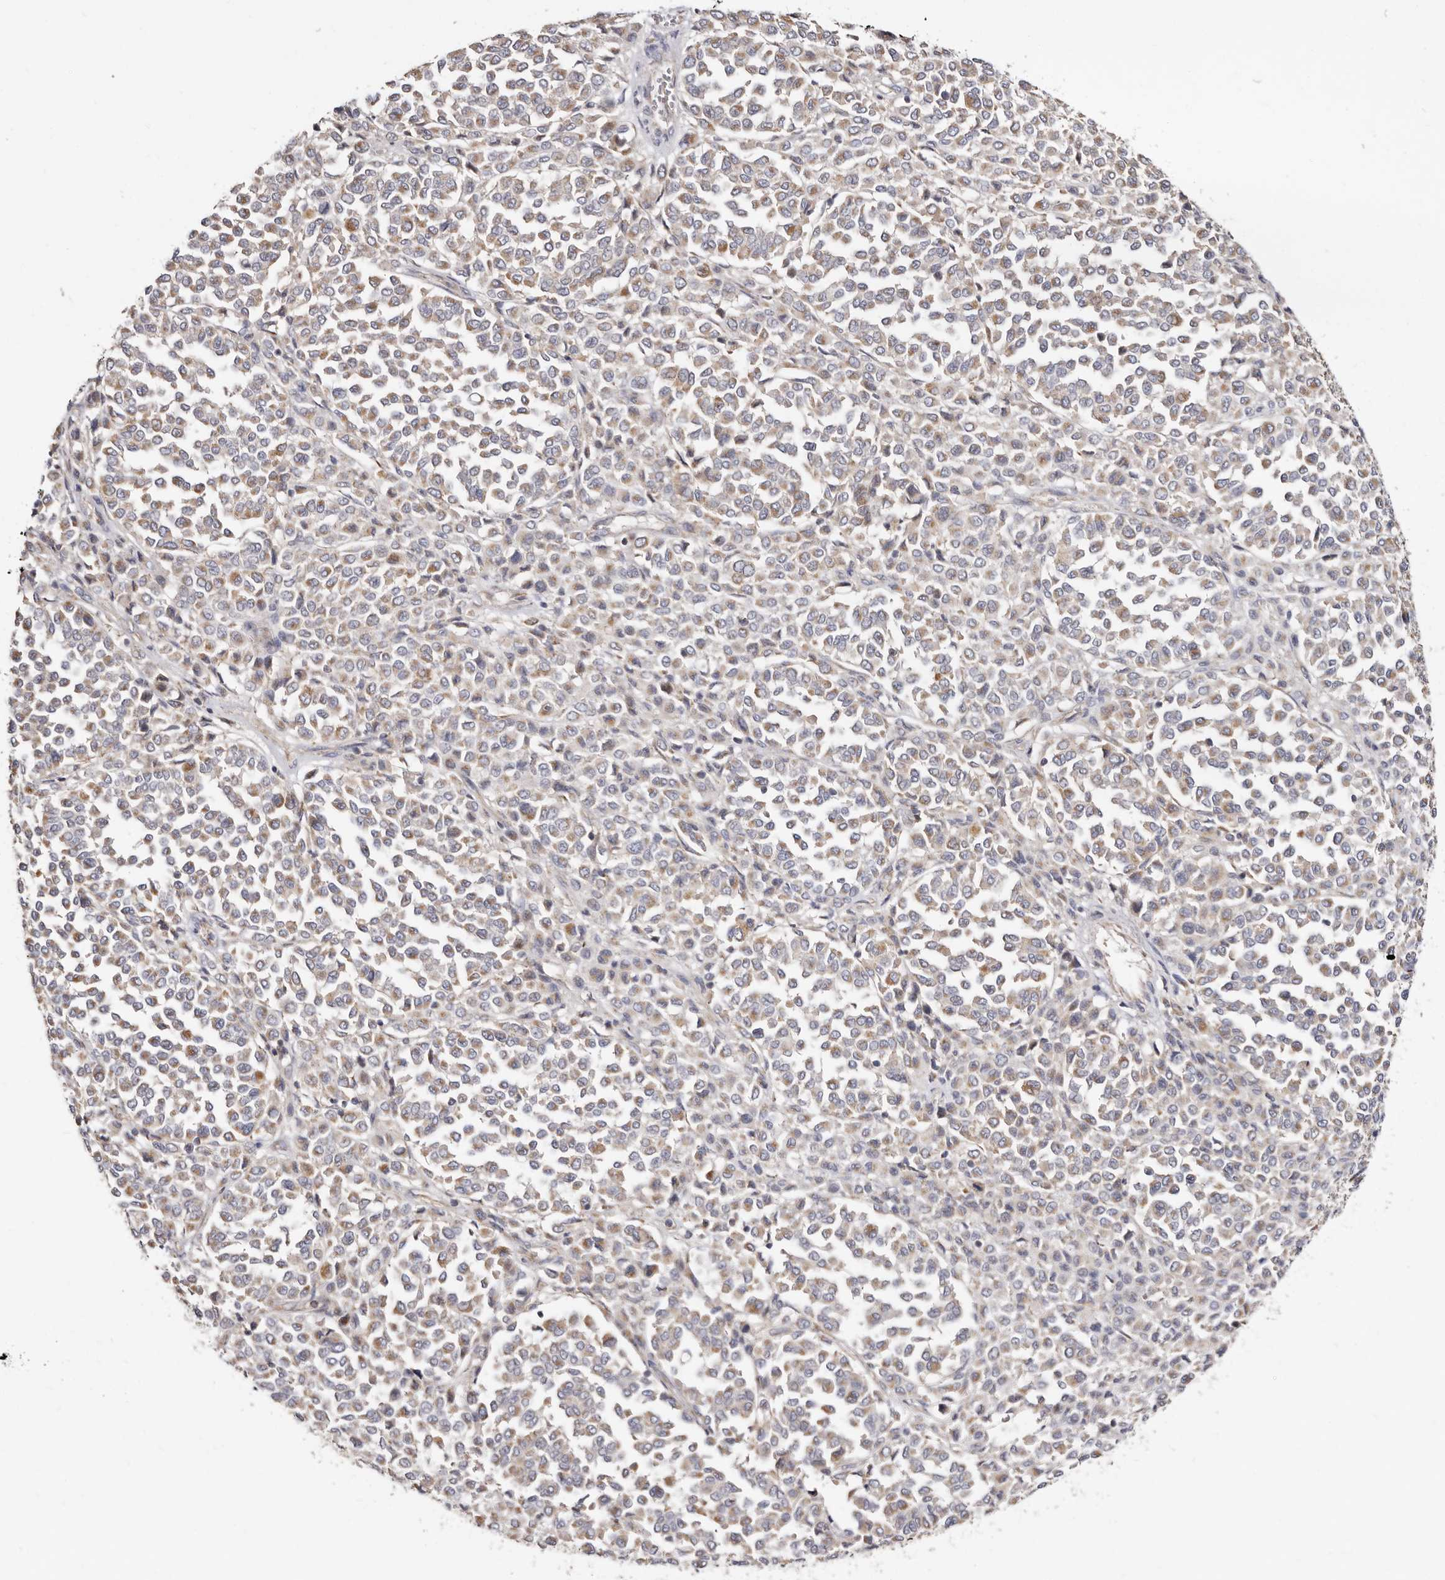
{"staining": {"intensity": "weak", "quantity": ">75%", "location": "cytoplasmic/membranous"}, "tissue": "melanoma", "cell_type": "Tumor cells", "image_type": "cancer", "snomed": [{"axis": "morphology", "description": "Malignant melanoma, Metastatic site"}, {"axis": "topography", "description": "Pancreas"}], "caption": "Weak cytoplasmic/membranous expression for a protein is identified in about >75% of tumor cells of malignant melanoma (metastatic site) using IHC.", "gene": "BAIAP2L1", "patient": {"sex": "female", "age": 30}}